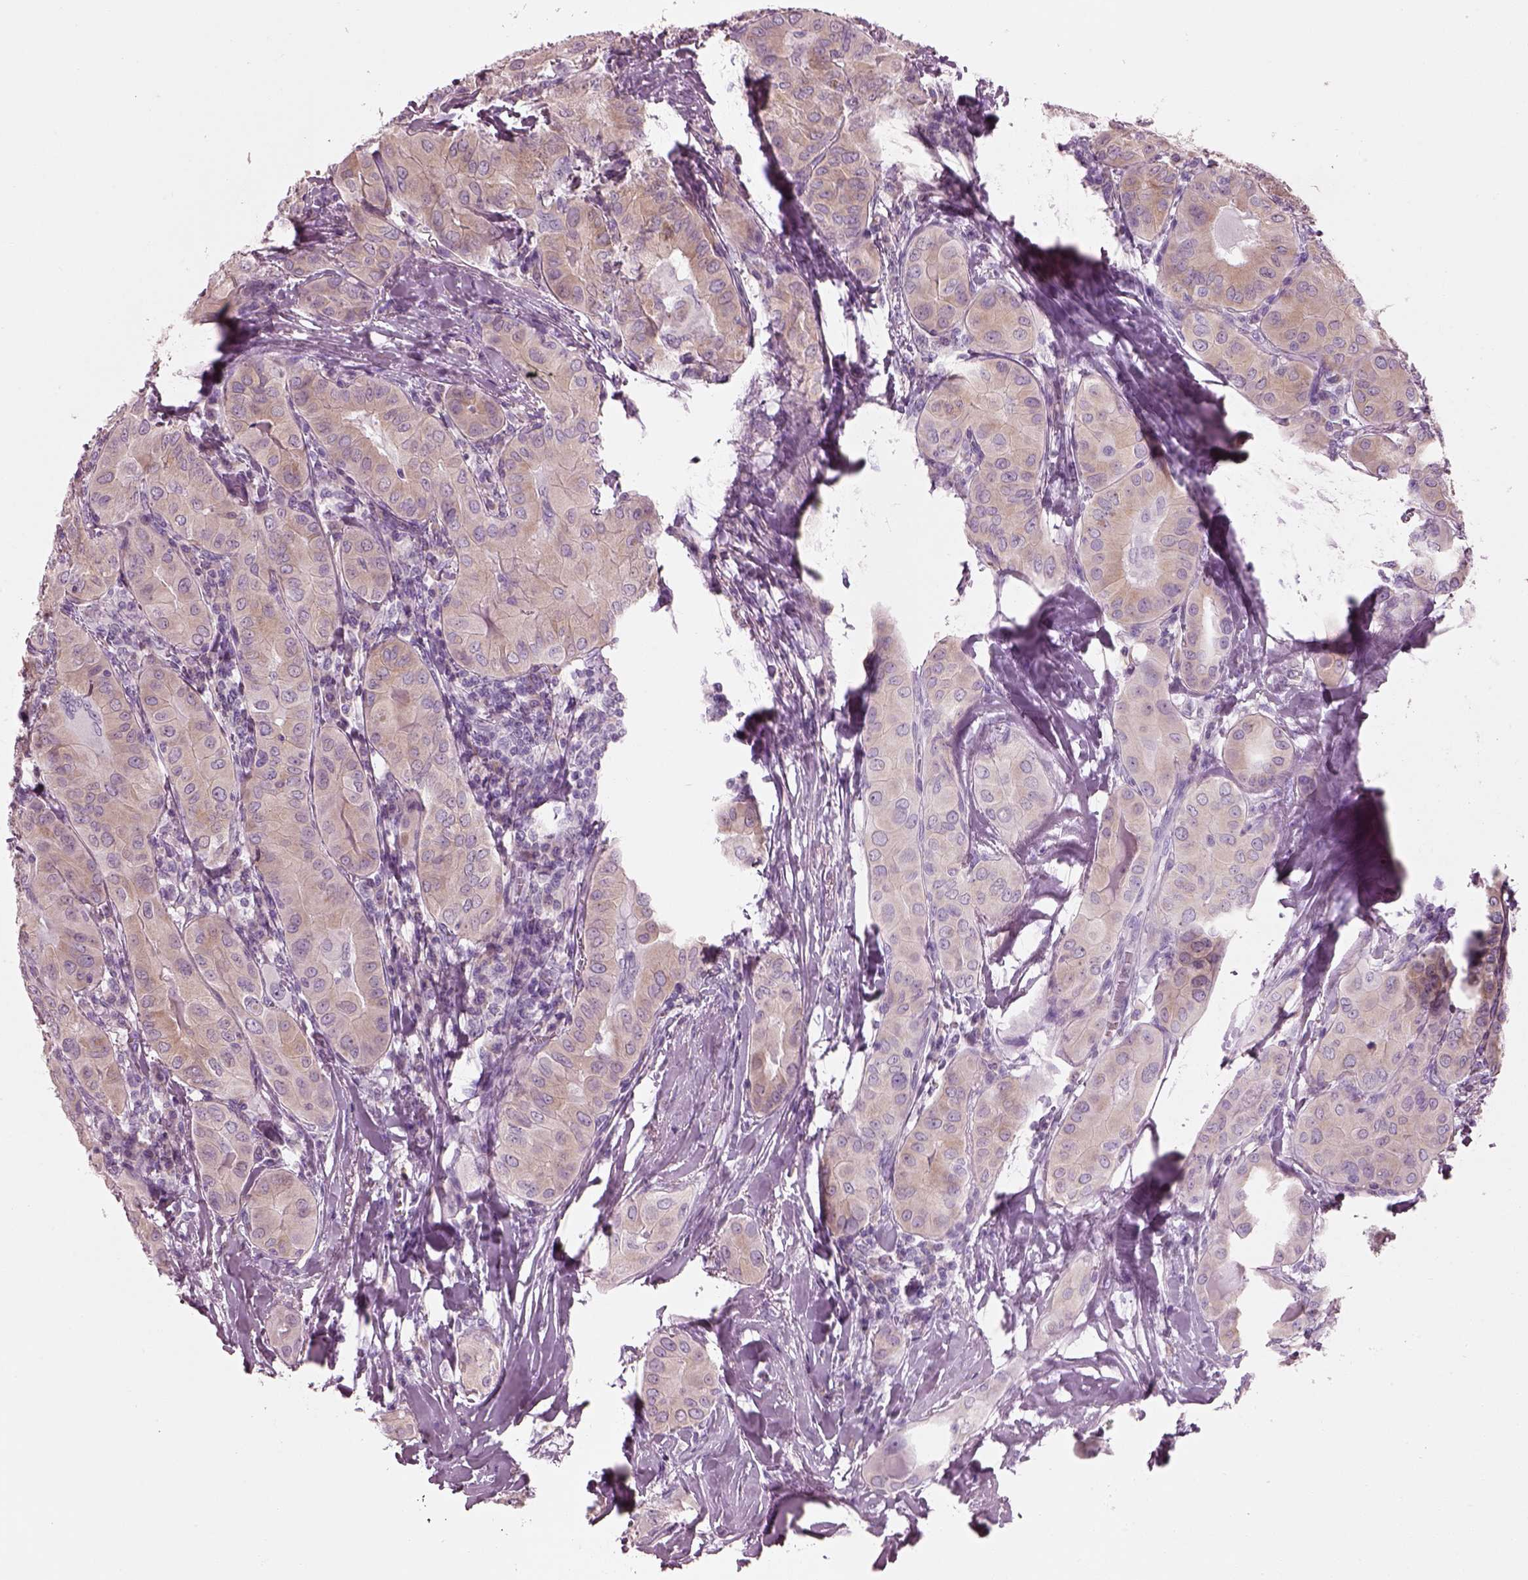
{"staining": {"intensity": "negative", "quantity": "none", "location": "none"}, "tissue": "thyroid cancer", "cell_type": "Tumor cells", "image_type": "cancer", "snomed": [{"axis": "morphology", "description": "Papillary adenocarcinoma, NOS"}, {"axis": "topography", "description": "Thyroid gland"}], "caption": "This image is of thyroid cancer stained with IHC to label a protein in brown with the nuclei are counter-stained blue. There is no expression in tumor cells.", "gene": "SLC27A2", "patient": {"sex": "female", "age": 37}}